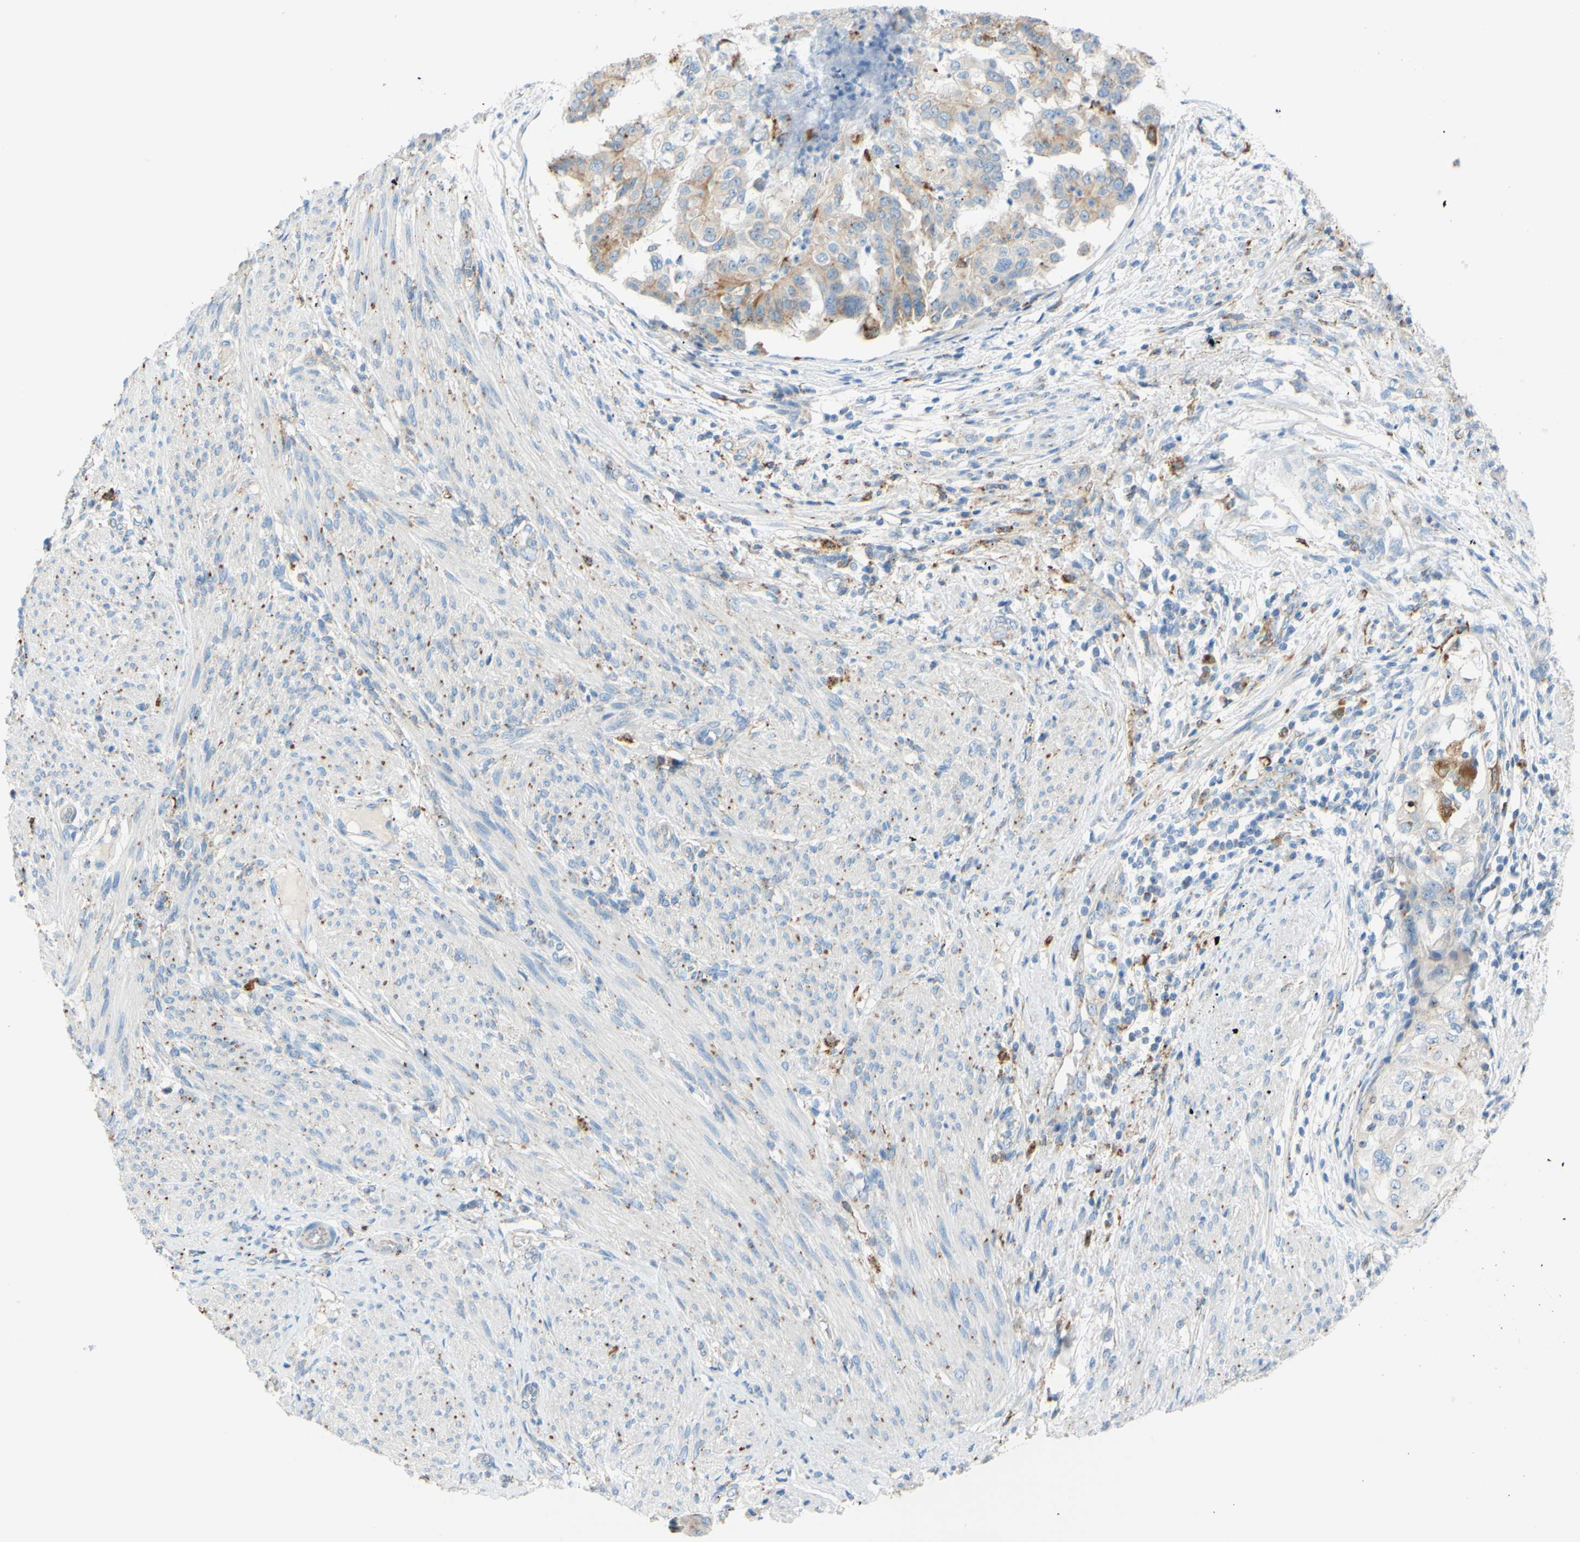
{"staining": {"intensity": "weak", "quantity": ">75%", "location": "cytoplasmic/membranous"}, "tissue": "endometrial cancer", "cell_type": "Tumor cells", "image_type": "cancer", "snomed": [{"axis": "morphology", "description": "Adenocarcinoma, NOS"}, {"axis": "topography", "description": "Endometrium"}], "caption": "DAB (3,3'-diaminobenzidine) immunohistochemical staining of endometrial adenocarcinoma shows weak cytoplasmic/membranous protein expression in about >75% of tumor cells.", "gene": "CTSD", "patient": {"sex": "female", "age": 85}}